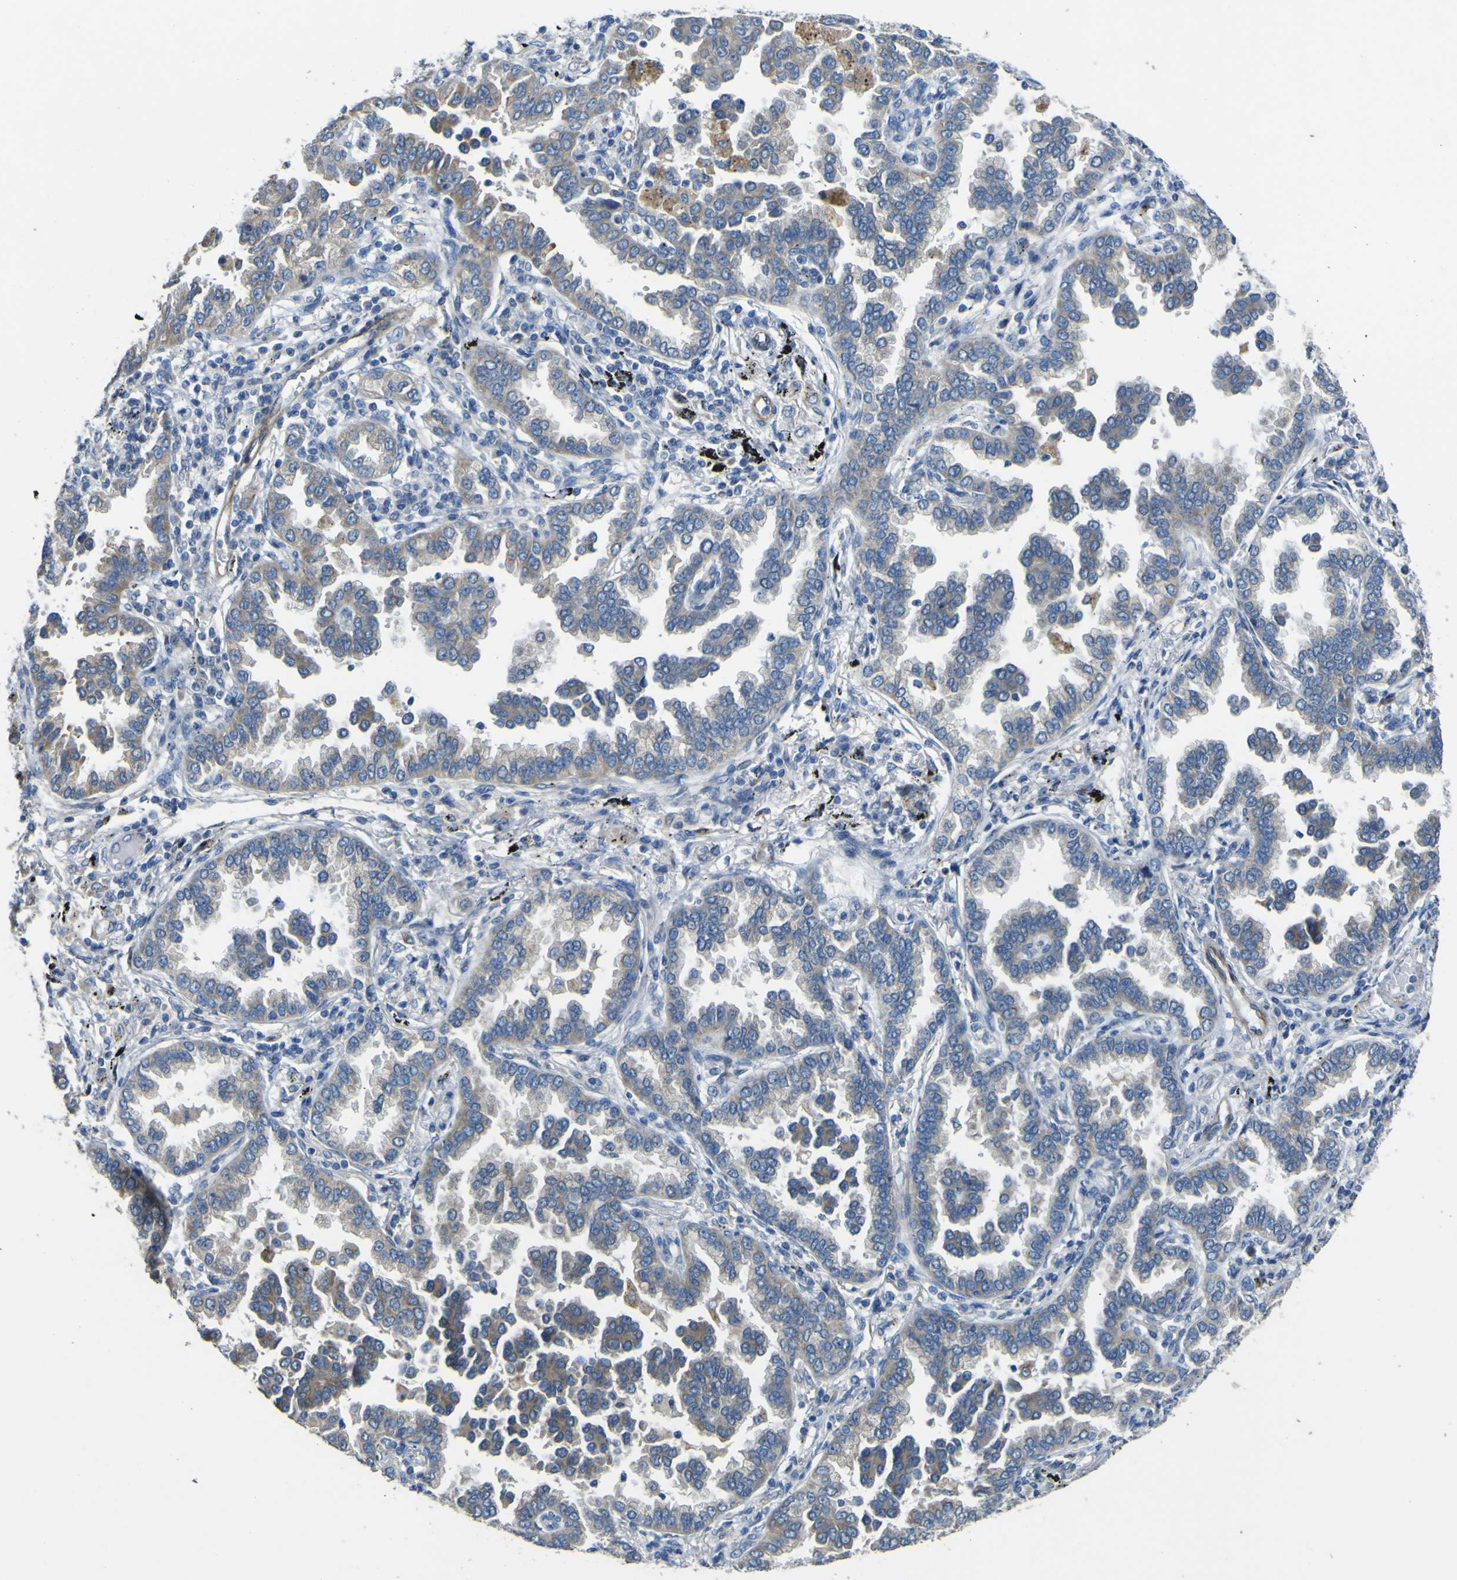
{"staining": {"intensity": "weak", "quantity": "25%-75%", "location": "cytoplasmic/membranous"}, "tissue": "lung cancer", "cell_type": "Tumor cells", "image_type": "cancer", "snomed": [{"axis": "morphology", "description": "Normal tissue, NOS"}, {"axis": "morphology", "description": "Adenocarcinoma, NOS"}, {"axis": "topography", "description": "Lung"}], "caption": "Lung cancer stained with a brown dye reveals weak cytoplasmic/membranous positive expression in approximately 25%-75% of tumor cells.", "gene": "ALDH18A1", "patient": {"sex": "male", "age": 59}}